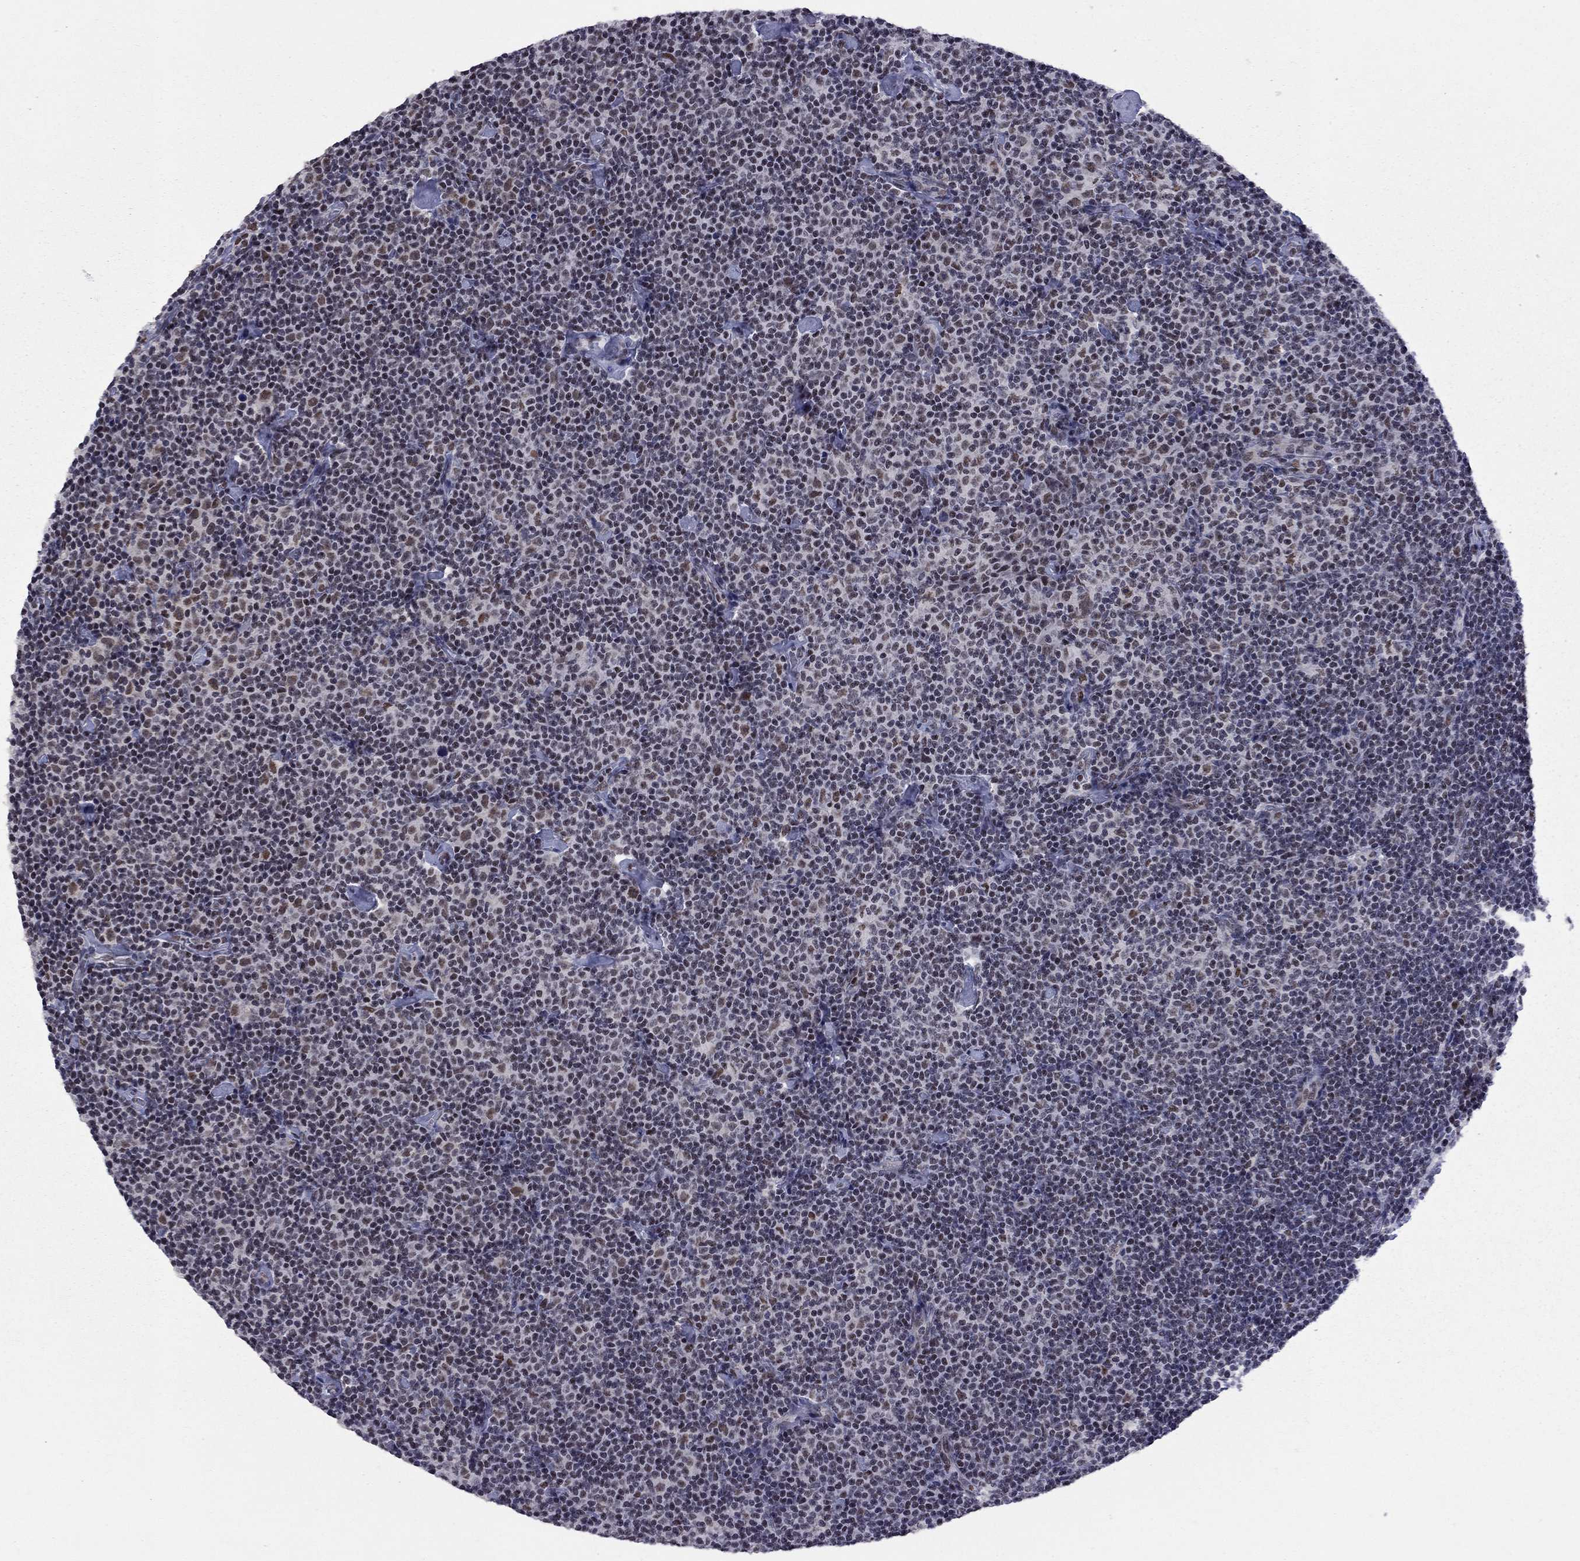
{"staining": {"intensity": "negative", "quantity": "none", "location": "none"}, "tissue": "lymphoma", "cell_type": "Tumor cells", "image_type": "cancer", "snomed": [{"axis": "morphology", "description": "Malignant lymphoma, non-Hodgkin's type, Low grade"}, {"axis": "topography", "description": "Lymph node"}], "caption": "This image is of lymphoma stained with immunohistochemistry (IHC) to label a protein in brown with the nuclei are counter-stained blue. There is no staining in tumor cells. (DAB (3,3'-diaminobenzidine) immunohistochemistry (IHC) with hematoxylin counter stain).", "gene": "TAF9", "patient": {"sex": "male", "age": 81}}